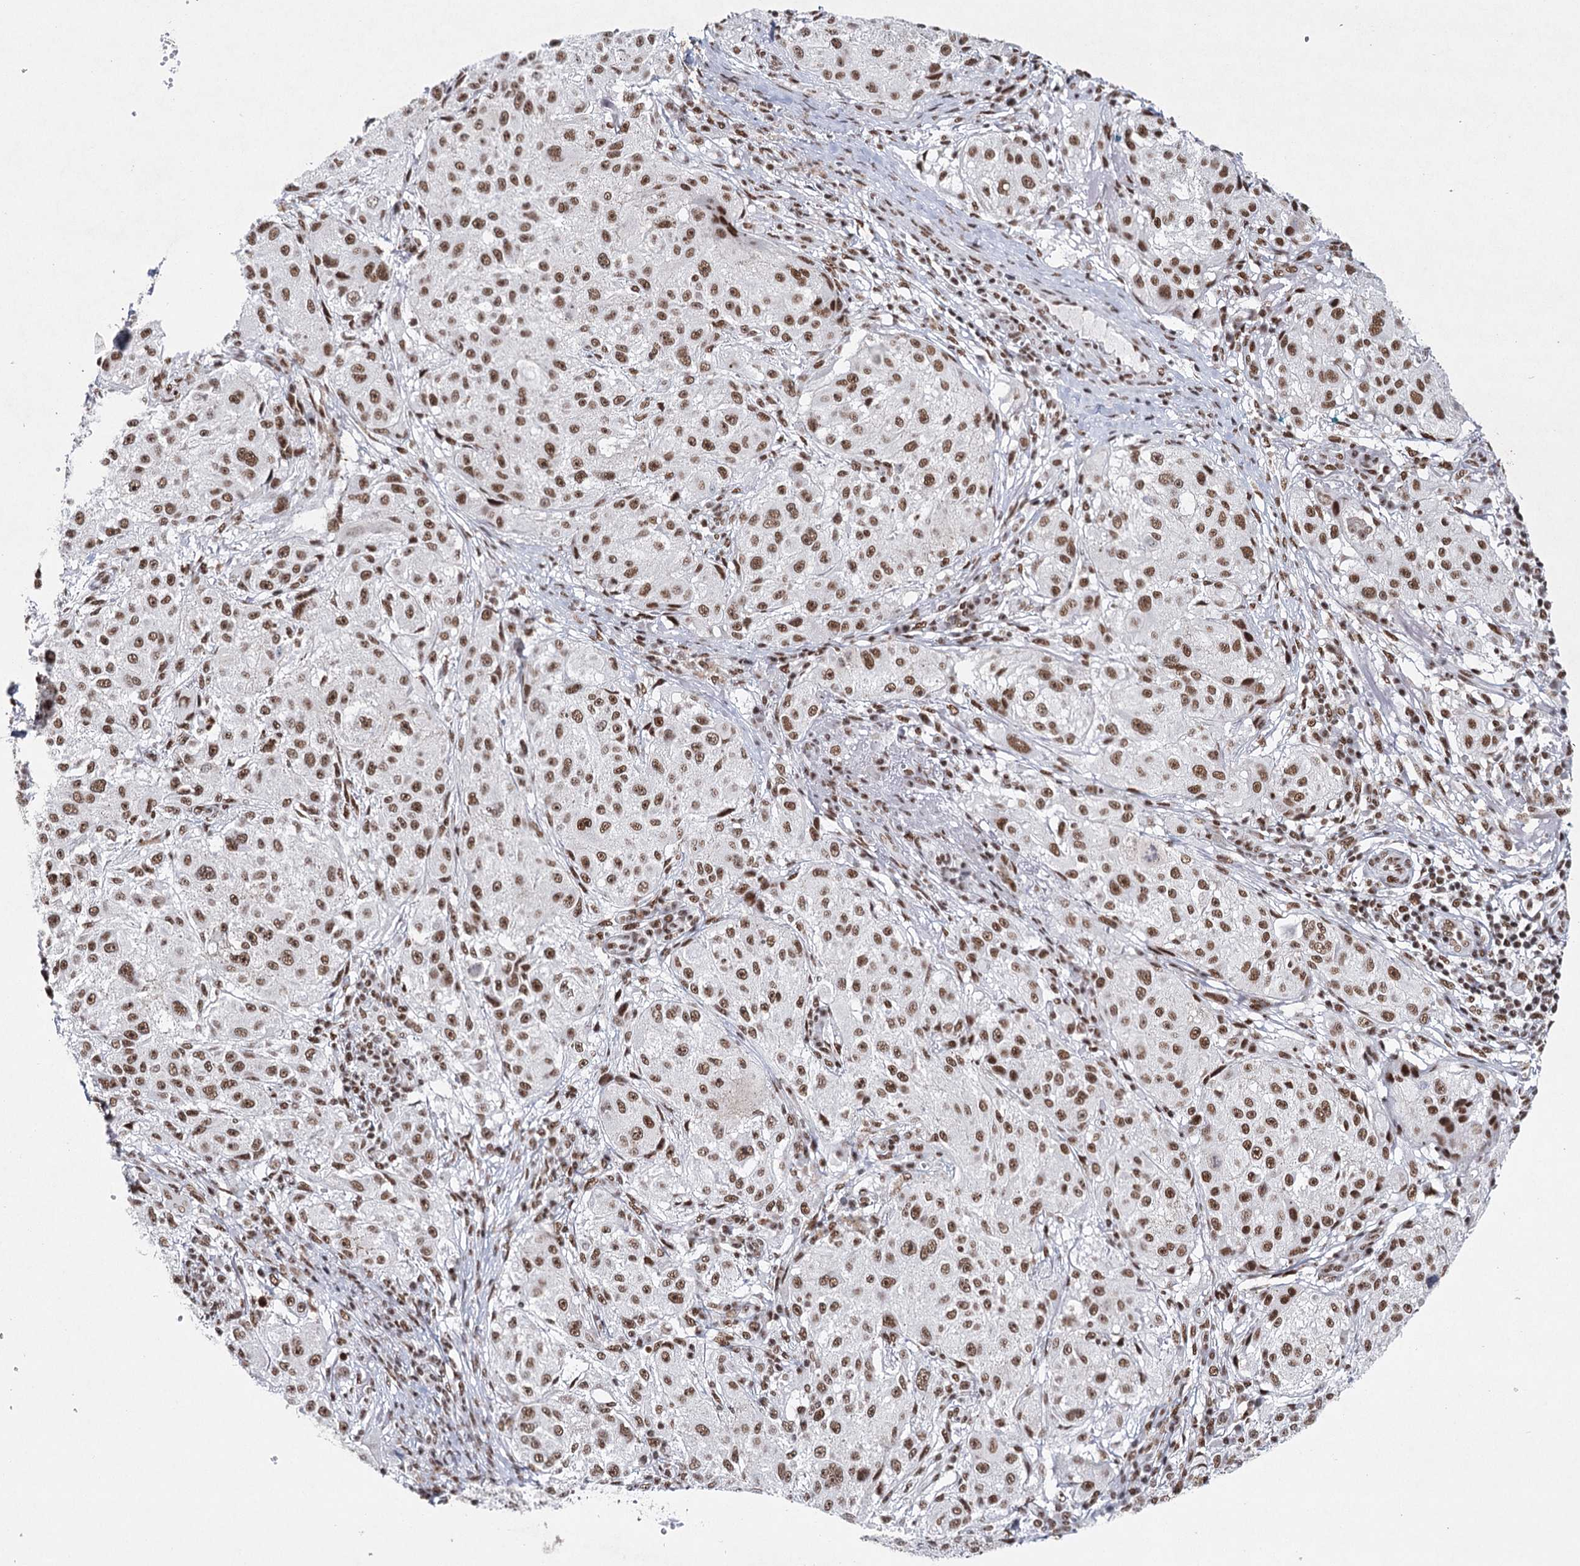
{"staining": {"intensity": "strong", "quantity": ">75%", "location": "nuclear"}, "tissue": "melanoma", "cell_type": "Tumor cells", "image_type": "cancer", "snomed": [{"axis": "morphology", "description": "Necrosis, NOS"}, {"axis": "morphology", "description": "Malignant melanoma, NOS"}, {"axis": "topography", "description": "Skin"}], "caption": "Immunohistochemical staining of human melanoma exhibits high levels of strong nuclear protein staining in about >75% of tumor cells.", "gene": "SCAF8", "patient": {"sex": "female", "age": 87}}